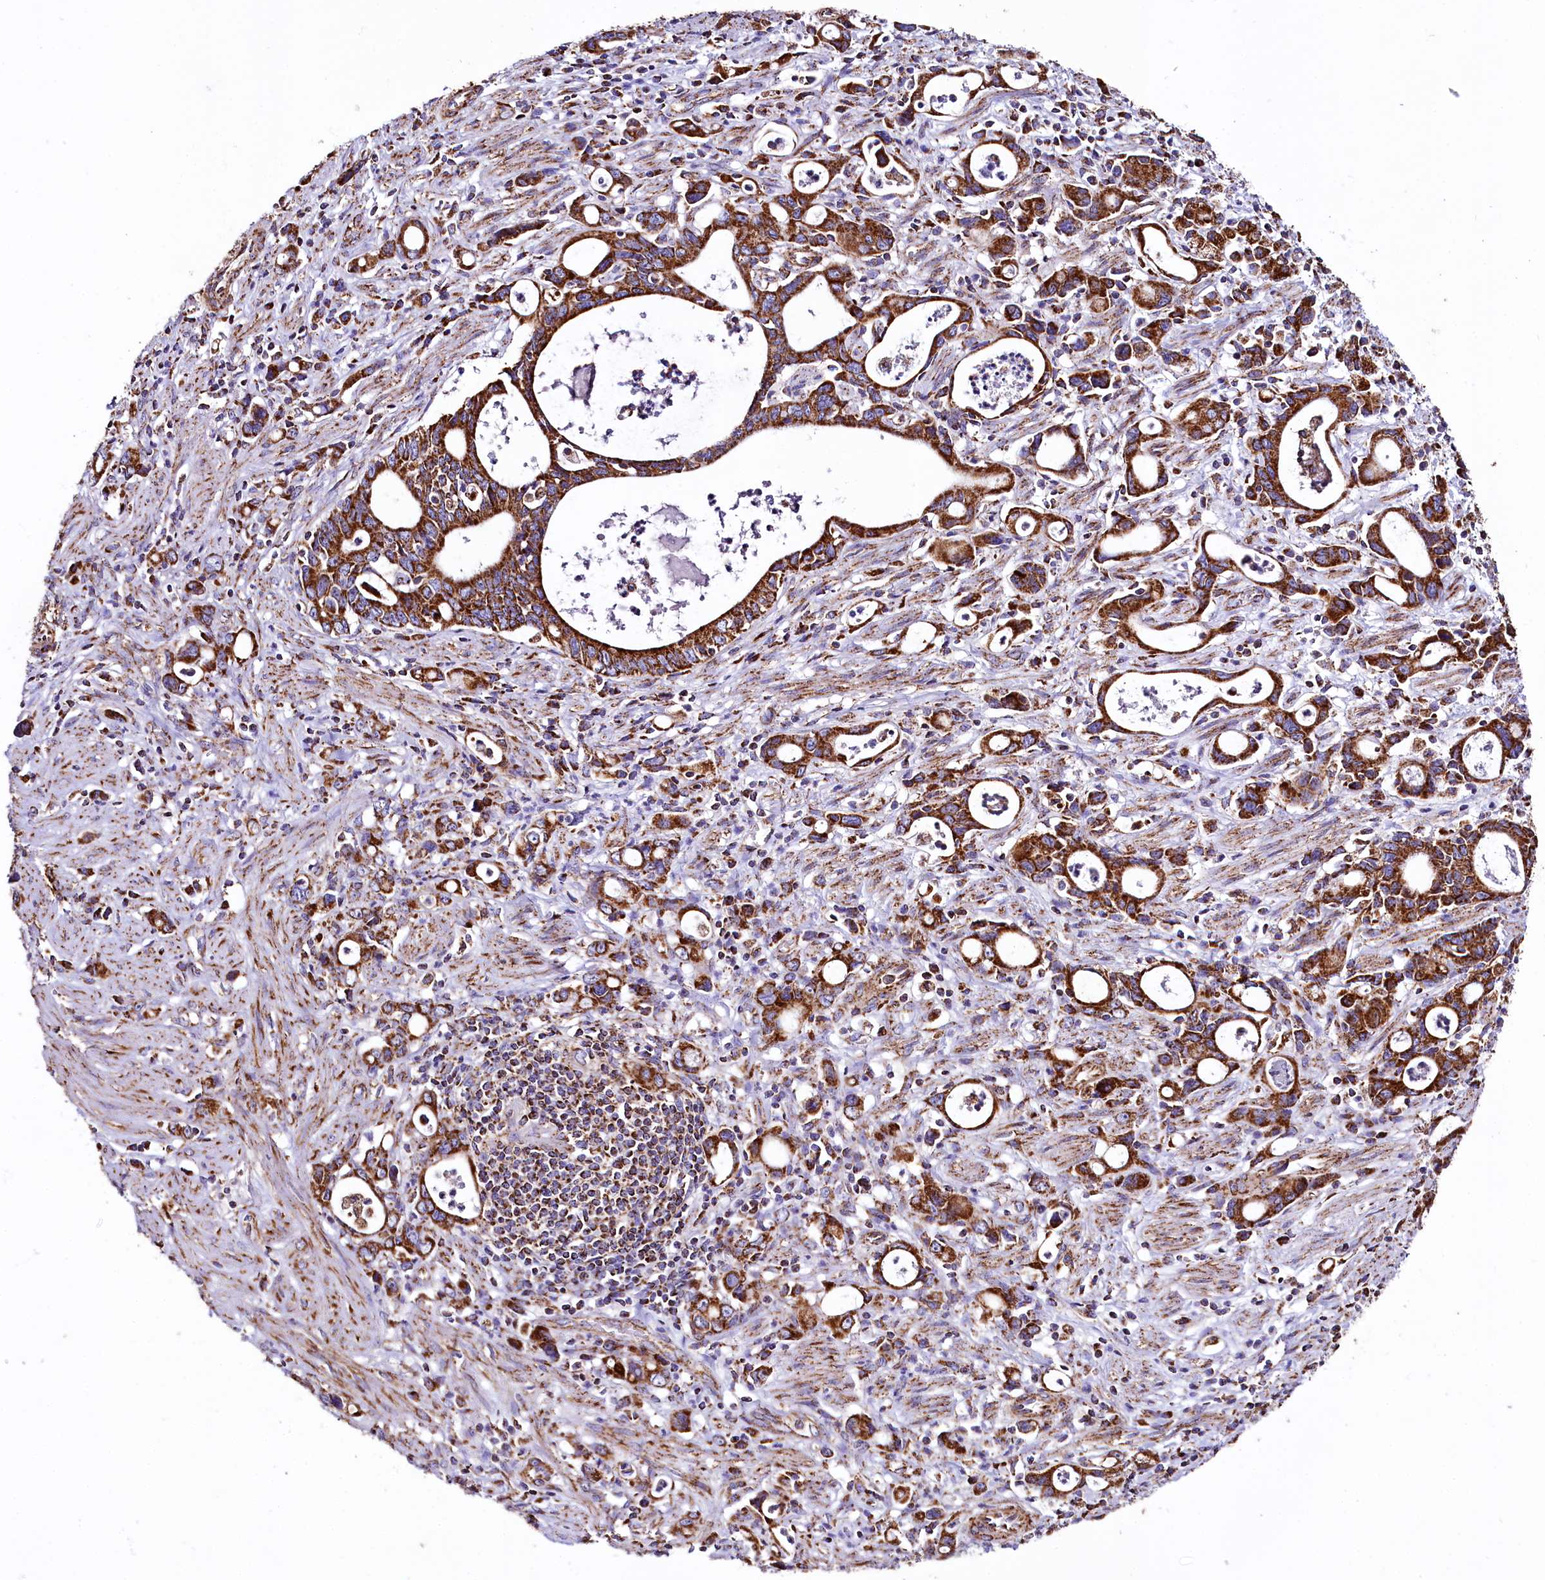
{"staining": {"intensity": "strong", "quantity": ">75%", "location": "cytoplasmic/membranous"}, "tissue": "stomach cancer", "cell_type": "Tumor cells", "image_type": "cancer", "snomed": [{"axis": "morphology", "description": "Adenocarcinoma, NOS"}, {"axis": "topography", "description": "Stomach, lower"}], "caption": "IHC photomicrograph of neoplastic tissue: human adenocarcinoma (stomach) stained using IHC displays high levels of strong protein expression localized specifically in the cytoplasmic/membranous of tumor cells, appearing as a cytoplasmic/membranous brown color.", "gene": "APLP2", "patient": {"sex": "female", "age": 43}}